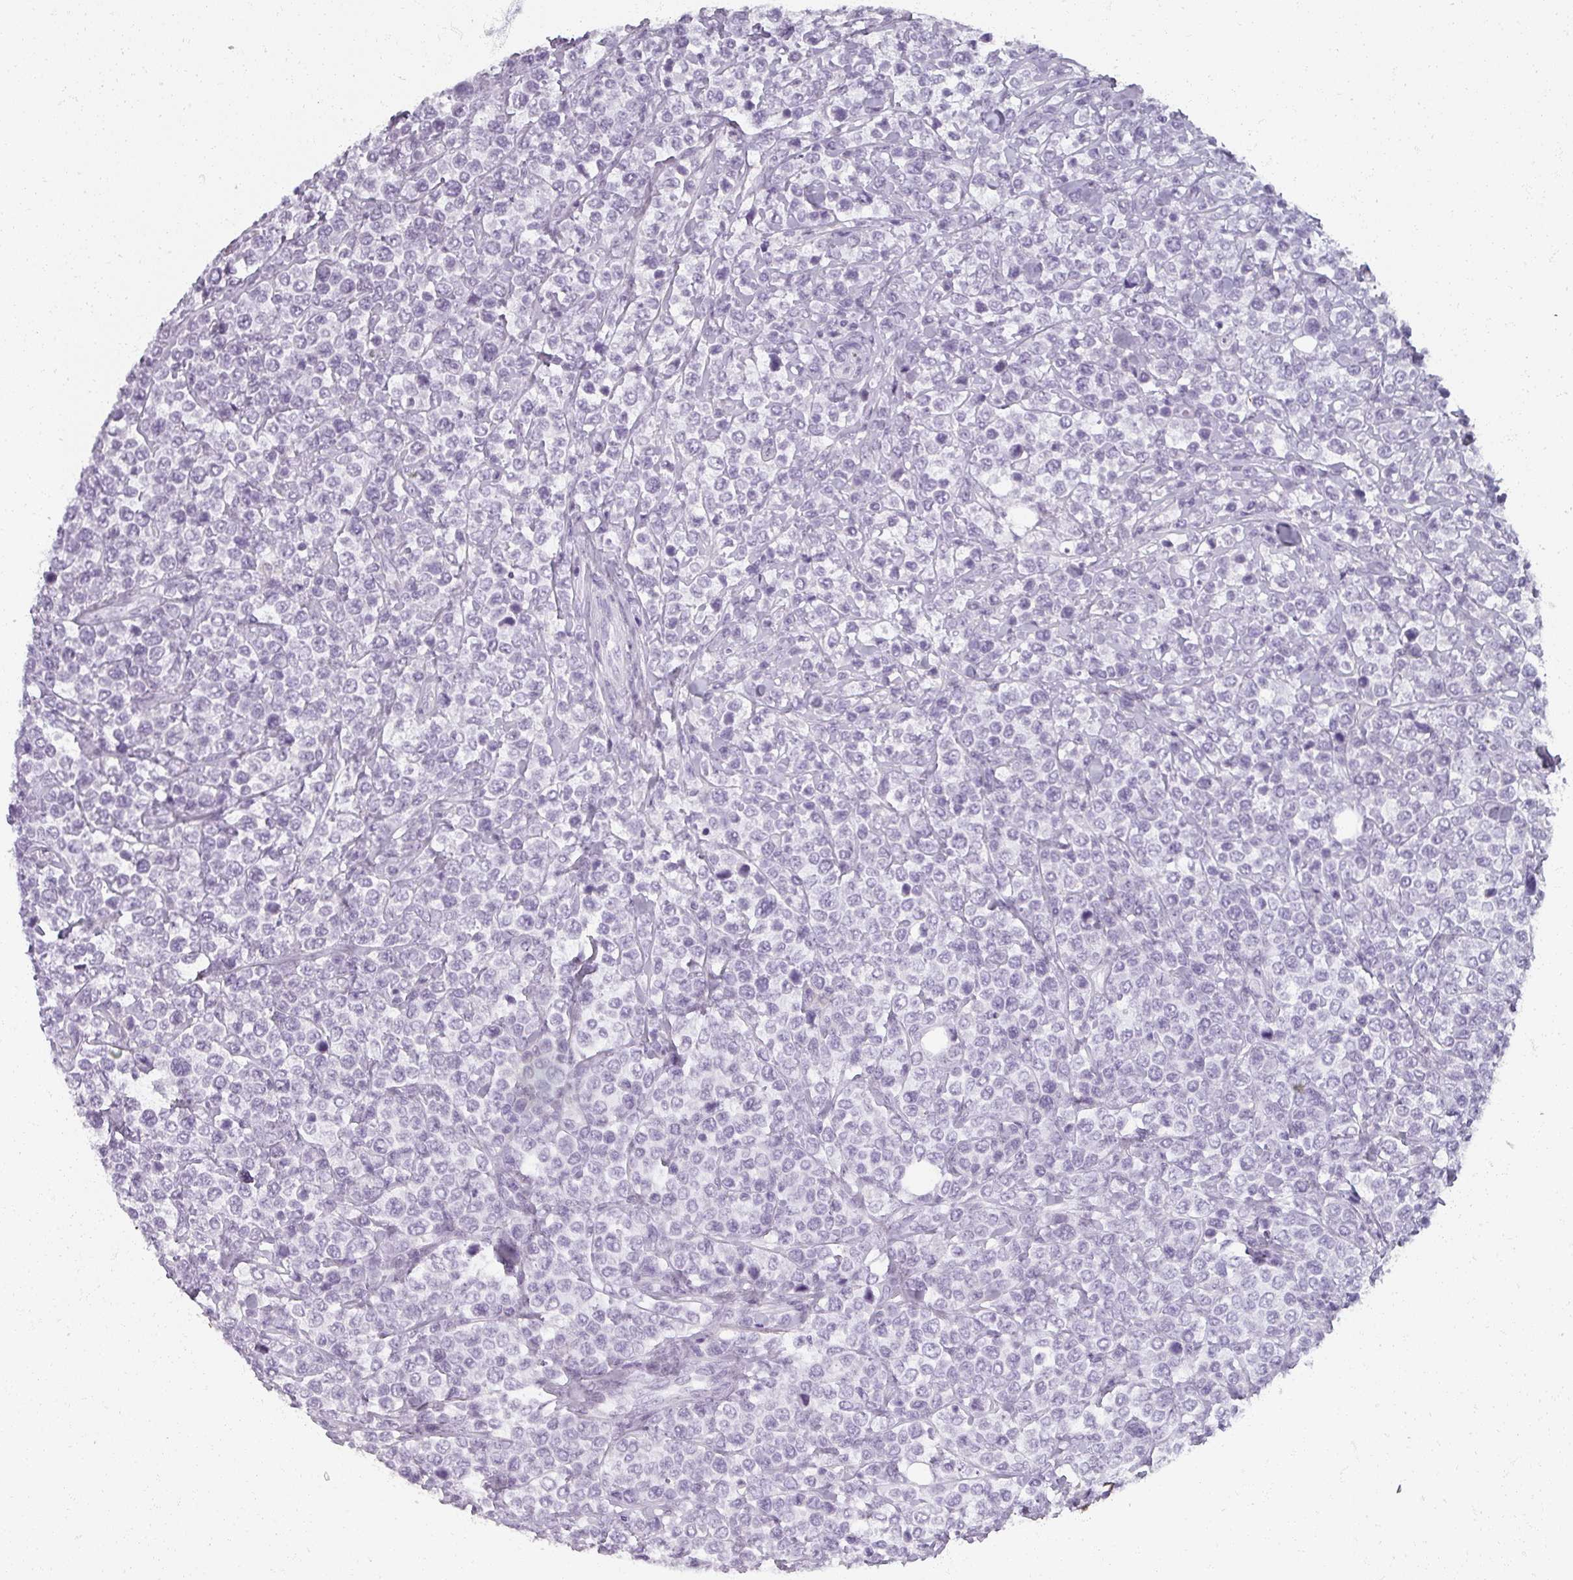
{"staining": {"intensity": "negative", "quantity": "none", "location": "none"}, "tissue": "lymphoma", "cell_type": "Tumor cells", "image_type": "cancer", "snomed": [{"axis": "morphology", "description": "Malignant lymphoma, non-Hodgkin's type, Low grade"}, {"axis": "topography", "description": "Lymph node"}], "caption": "IHC photomicrograph of neoplastic tissue: human low-grade malignant lymphoma, non-Hodgkin's type stained with DAB (3,3'-diaminobenzidine) demonstrates no significant protein expression in tumor cells.", "gene": "REG3G", "patient": {"sex": "male", "age": 60}}